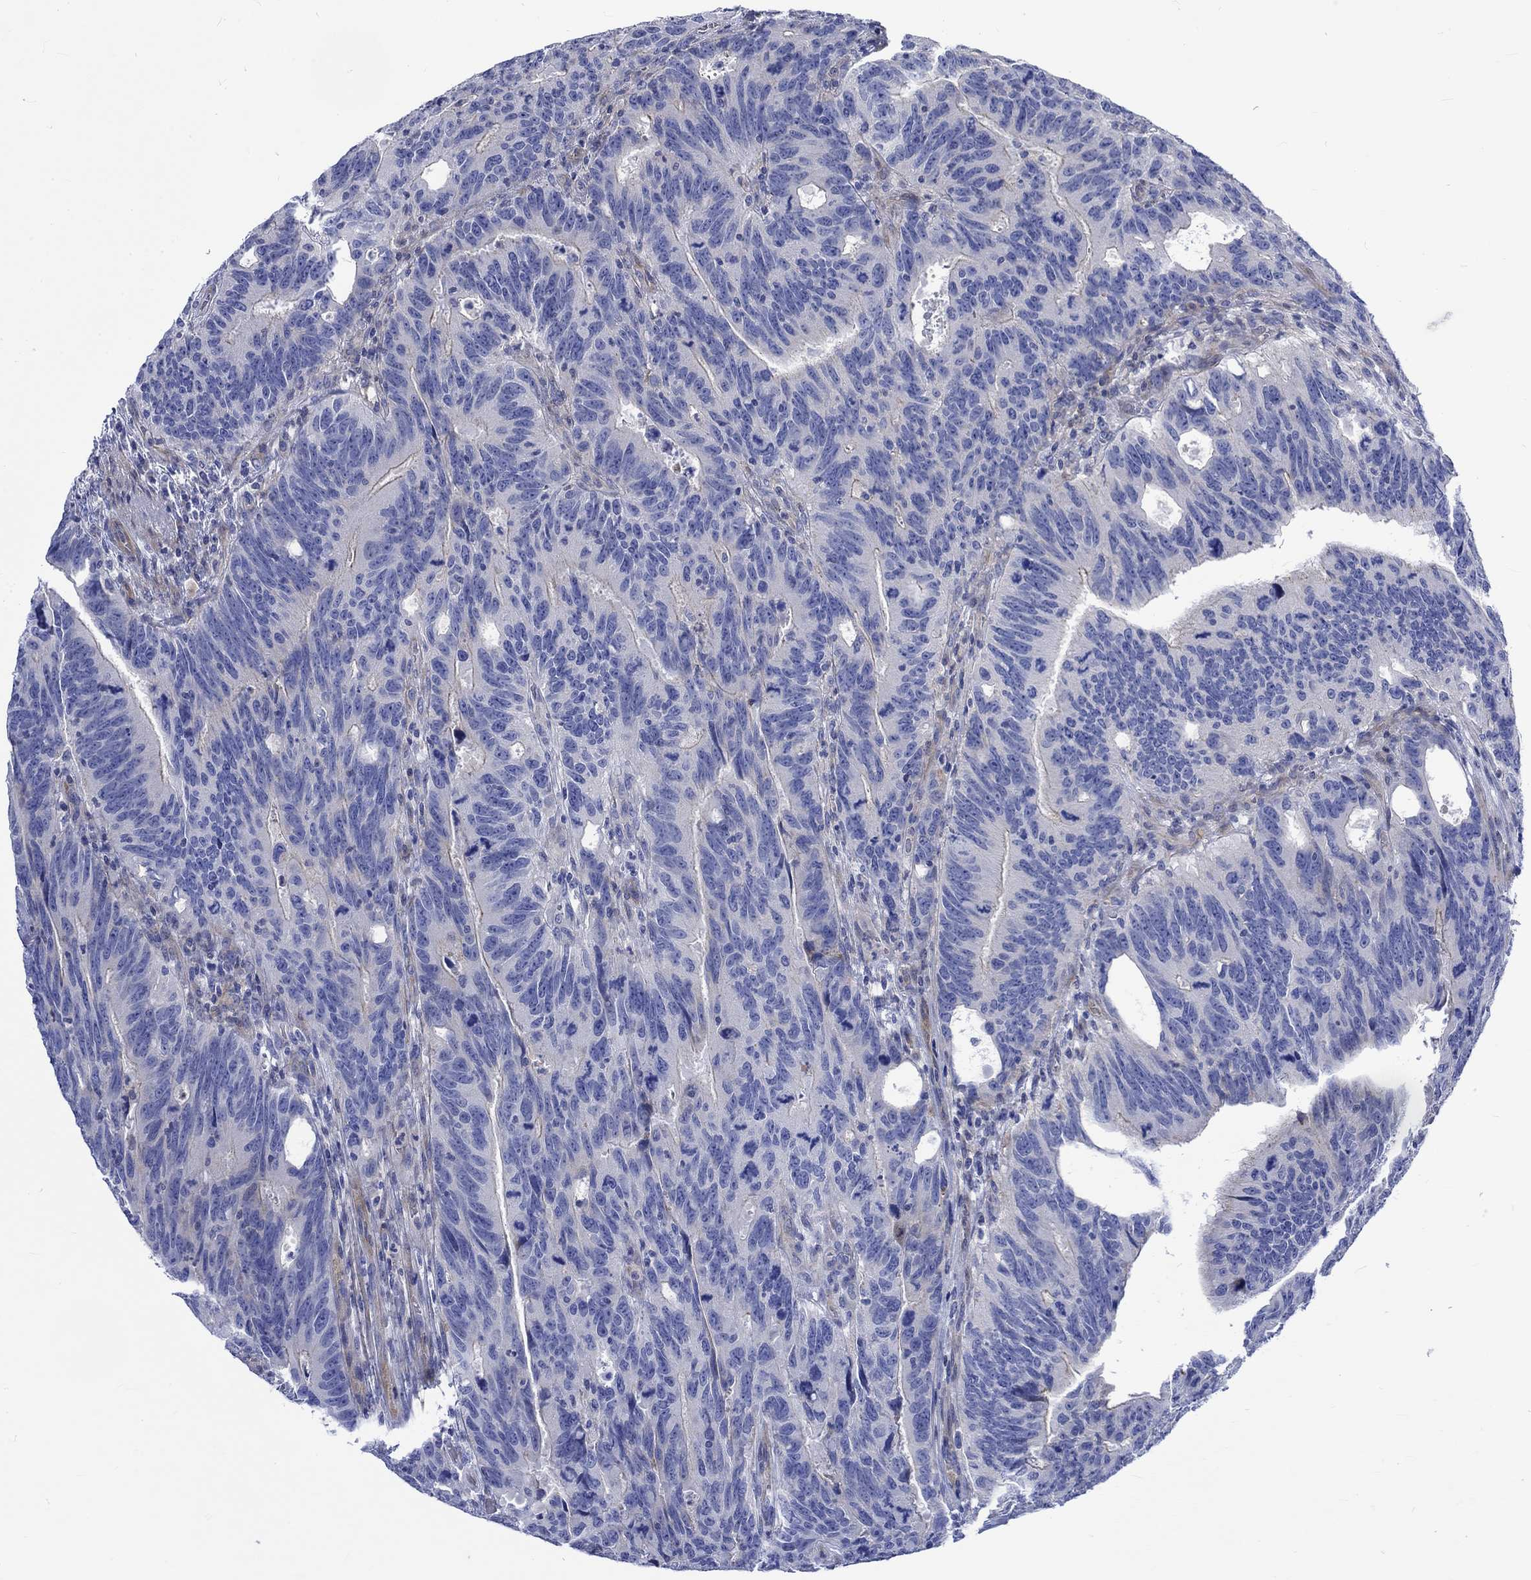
{"staining": {"intensity": "negative", "quantity": "none", "location": "none"}, "tissue": "colorectal cancer", "cell_type": "Tumor cells", "image_type": "cancer", "snomed": [{"axis": "morphology", "description": "Adenocarcinoma, NOS"}, {"axis": "topography", "description": "Colon"}], "caption": "Adenocarcinoma (colorectal) stained for a protein using IHC exhibits no positivity tumor cells.", "gene": "NRIP3", "patient": {"sex": "female", "age": 77}}